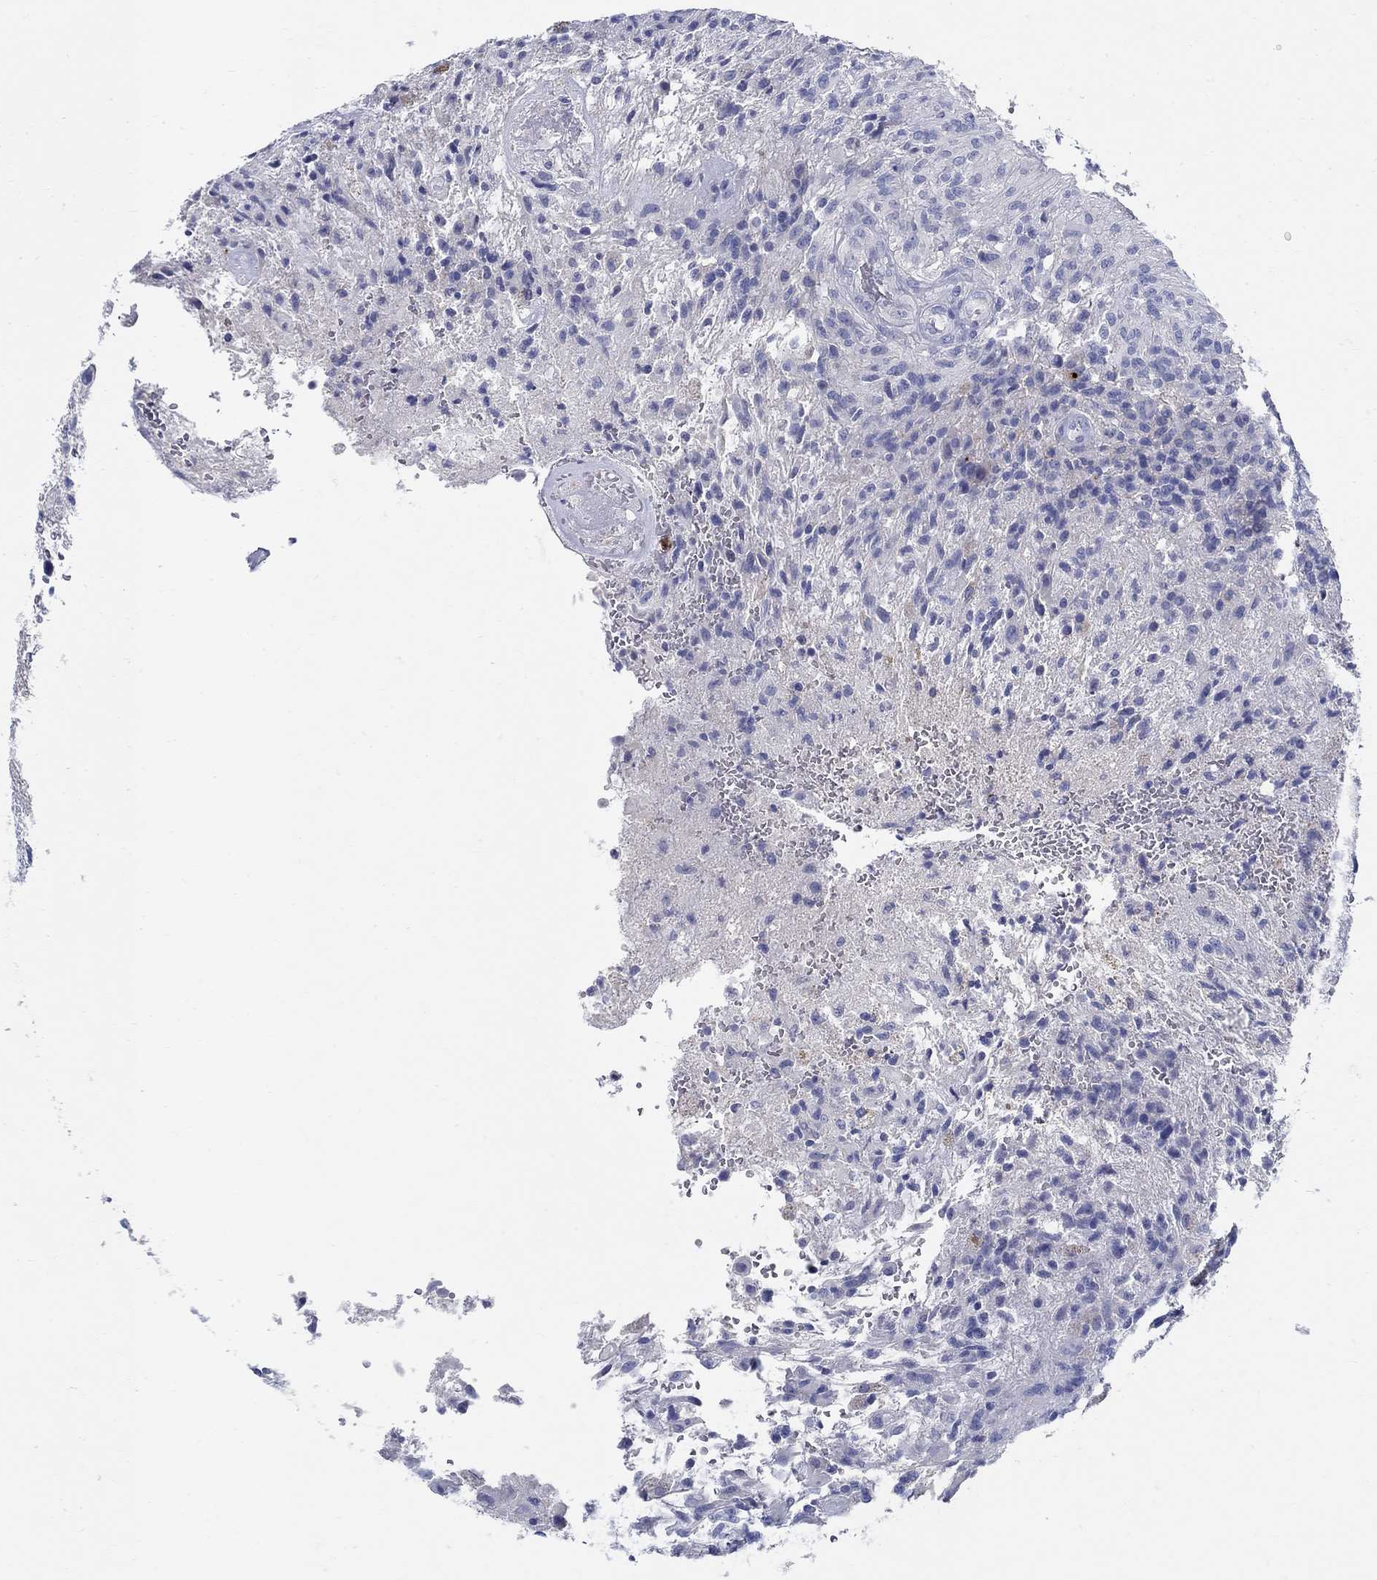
{"staining": {"intensity": "negative", "quantity": "none", "location": "none"}, "tissue": "glioma", "cell_type": "Tumor cells", "image_type": "cancer", "snomed": [{"axis": "morphology", "description": "Glioma, malignant, High grade"}, {"axis": "topography", "description": "Brain"}], "caption": "DAB immunohistochemical staining of glioma displays no significant expression in tumor cells.", "gene": "CRYGD", "patient": {"sex": "male", "age": 56}}